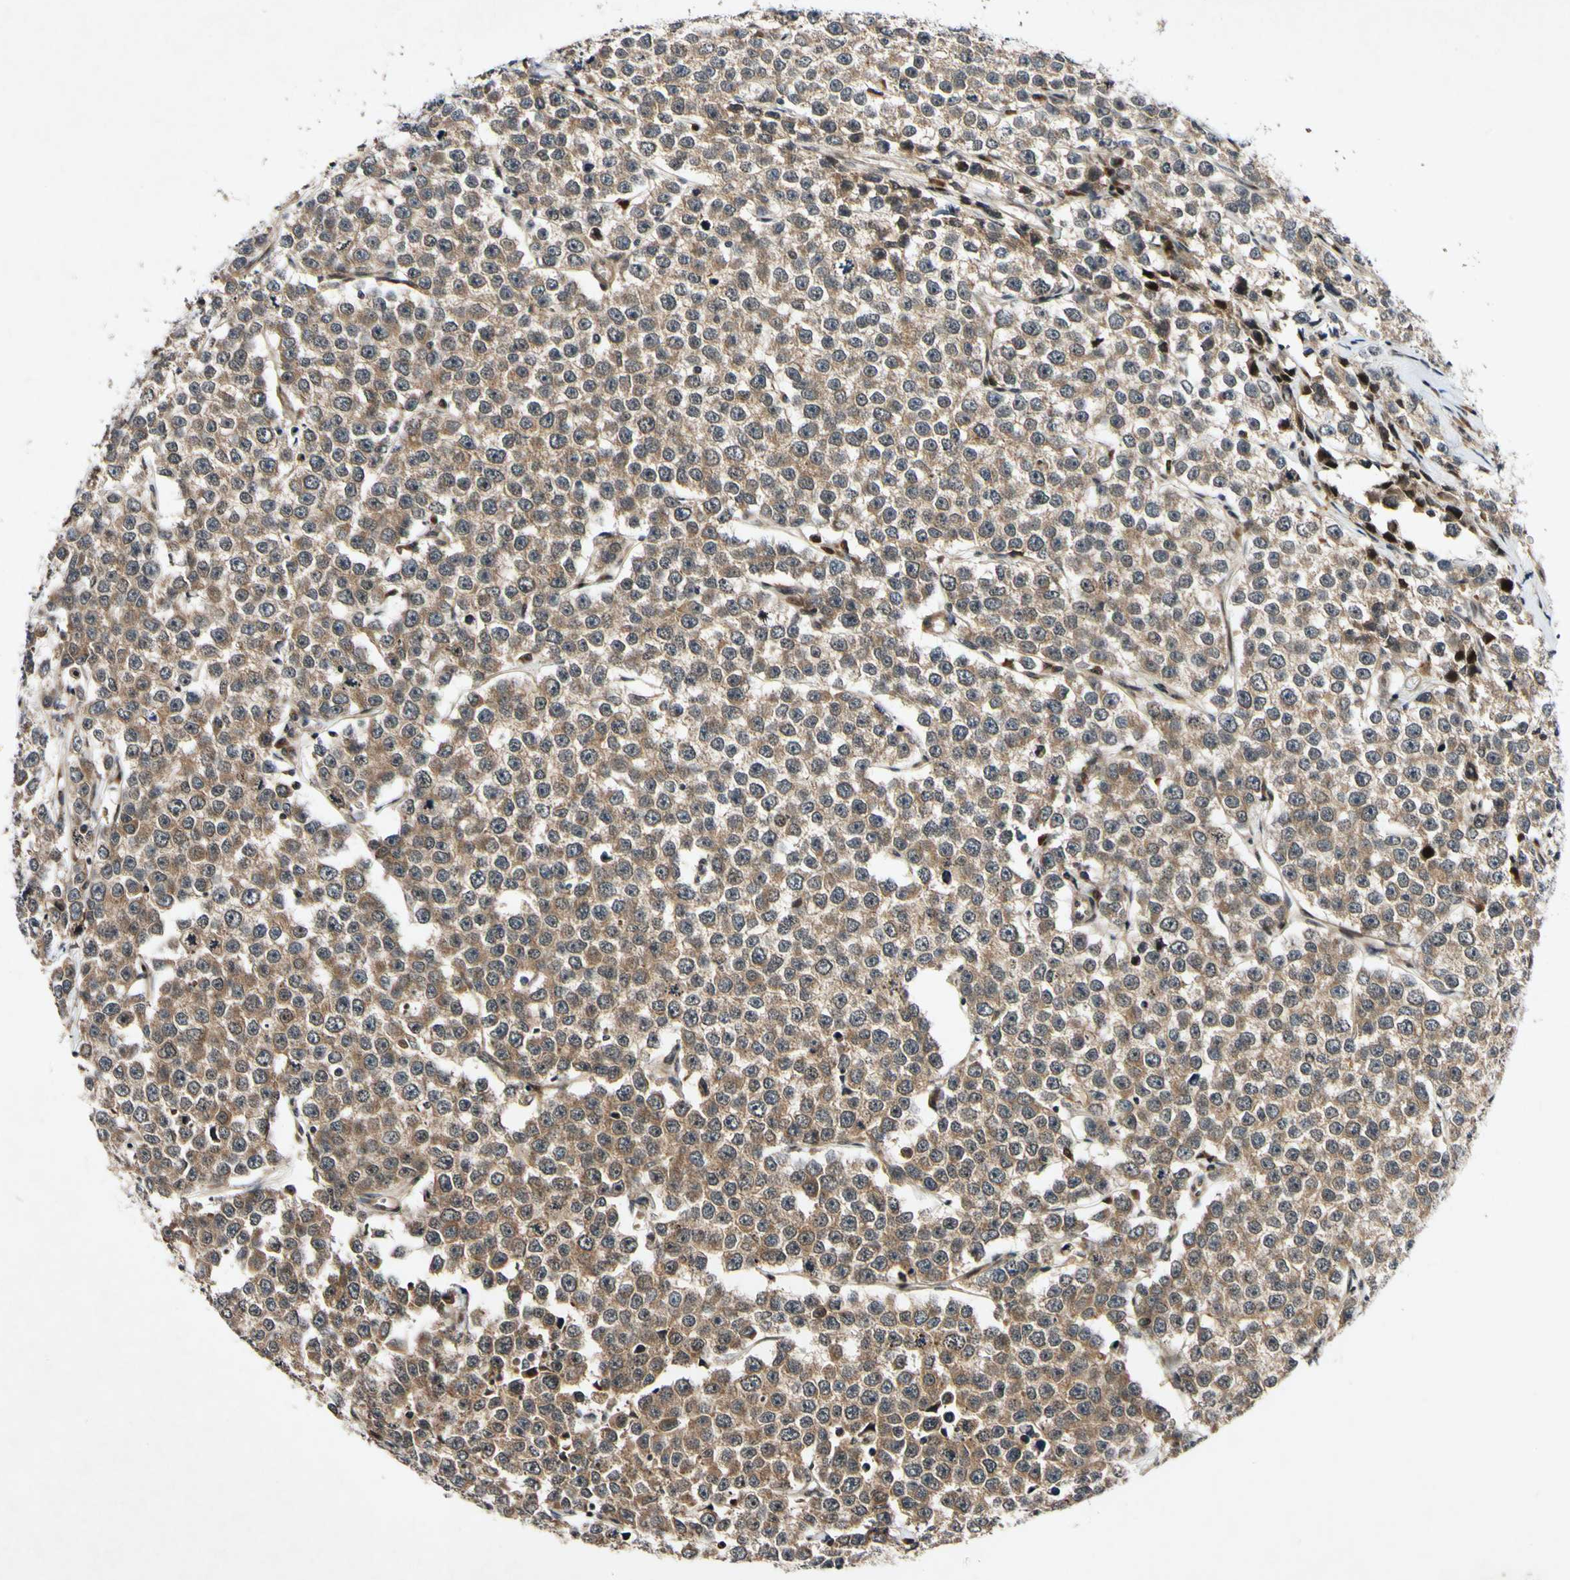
{"staining": {"intensity": "moderate", "quantity": ">75%", "location": "cytoplasmic/membranous"}, "tissue": "testis cancer", "cell_type": "Tumor cells", "image_type": "cancer", "snomed": [{"axis": "morphology", "description": "Seminoma, NOS"}, {"axis": "morphology", "description": "Carcinoma, Embryonal, NOS"}, {"axis": "topography", "description": "Testis"}], "caption": "Tumor cells reveal moderate cytoplasmic/membranous positivity in approximately >75% of cells in testis cancer.", "gene": "CSNK1E", "patient": {"sex": "male", "age": 52}}